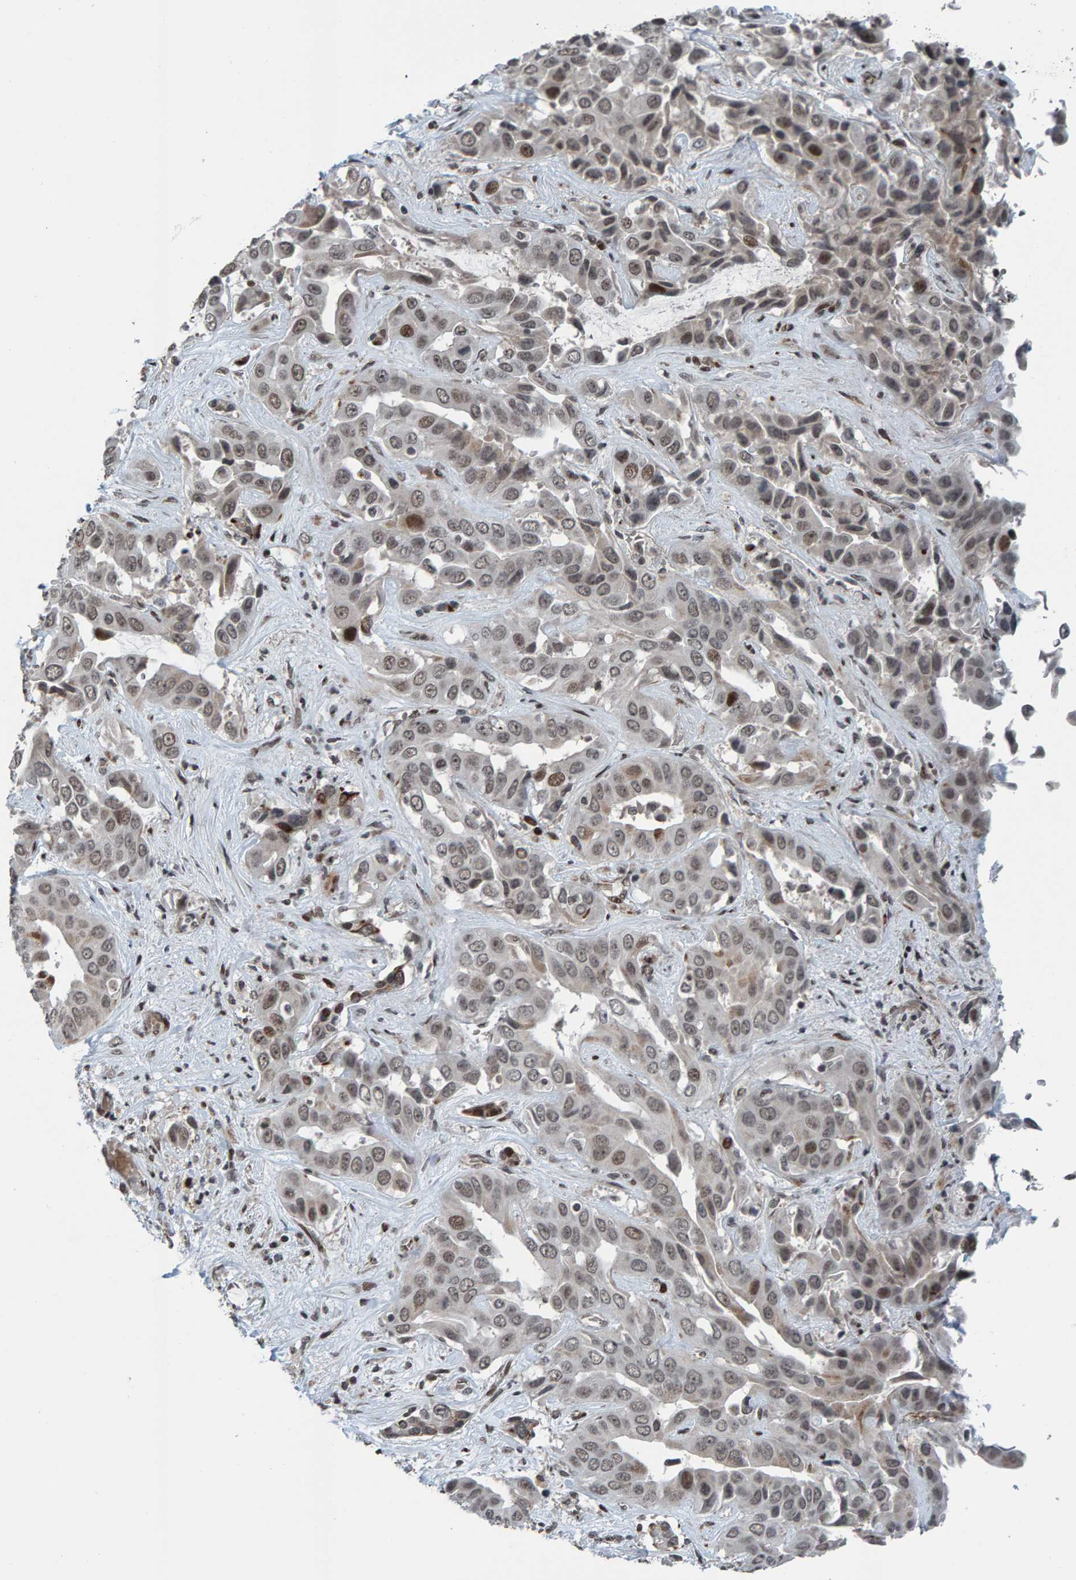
{"staining": {"intensity": "weak", "quantity": "25%-75%", "location": "cytoplasmic/membranous,nuclear"}, "tissue": "liver cancer", "cell_type": "Tumor cells", "image_type": "cancer", "snomed": [{"axis": "morphology", "description": "Cholangiocarcinoma"}, {"axis": "topography", "description": "Liver"}], "caption": "Human liver cholangiocarcinoma stained with a protein marker reveals weak staining in tumor cells.", "gene": "ZNF366", "patient": {"sex": "female", "age": 52}}